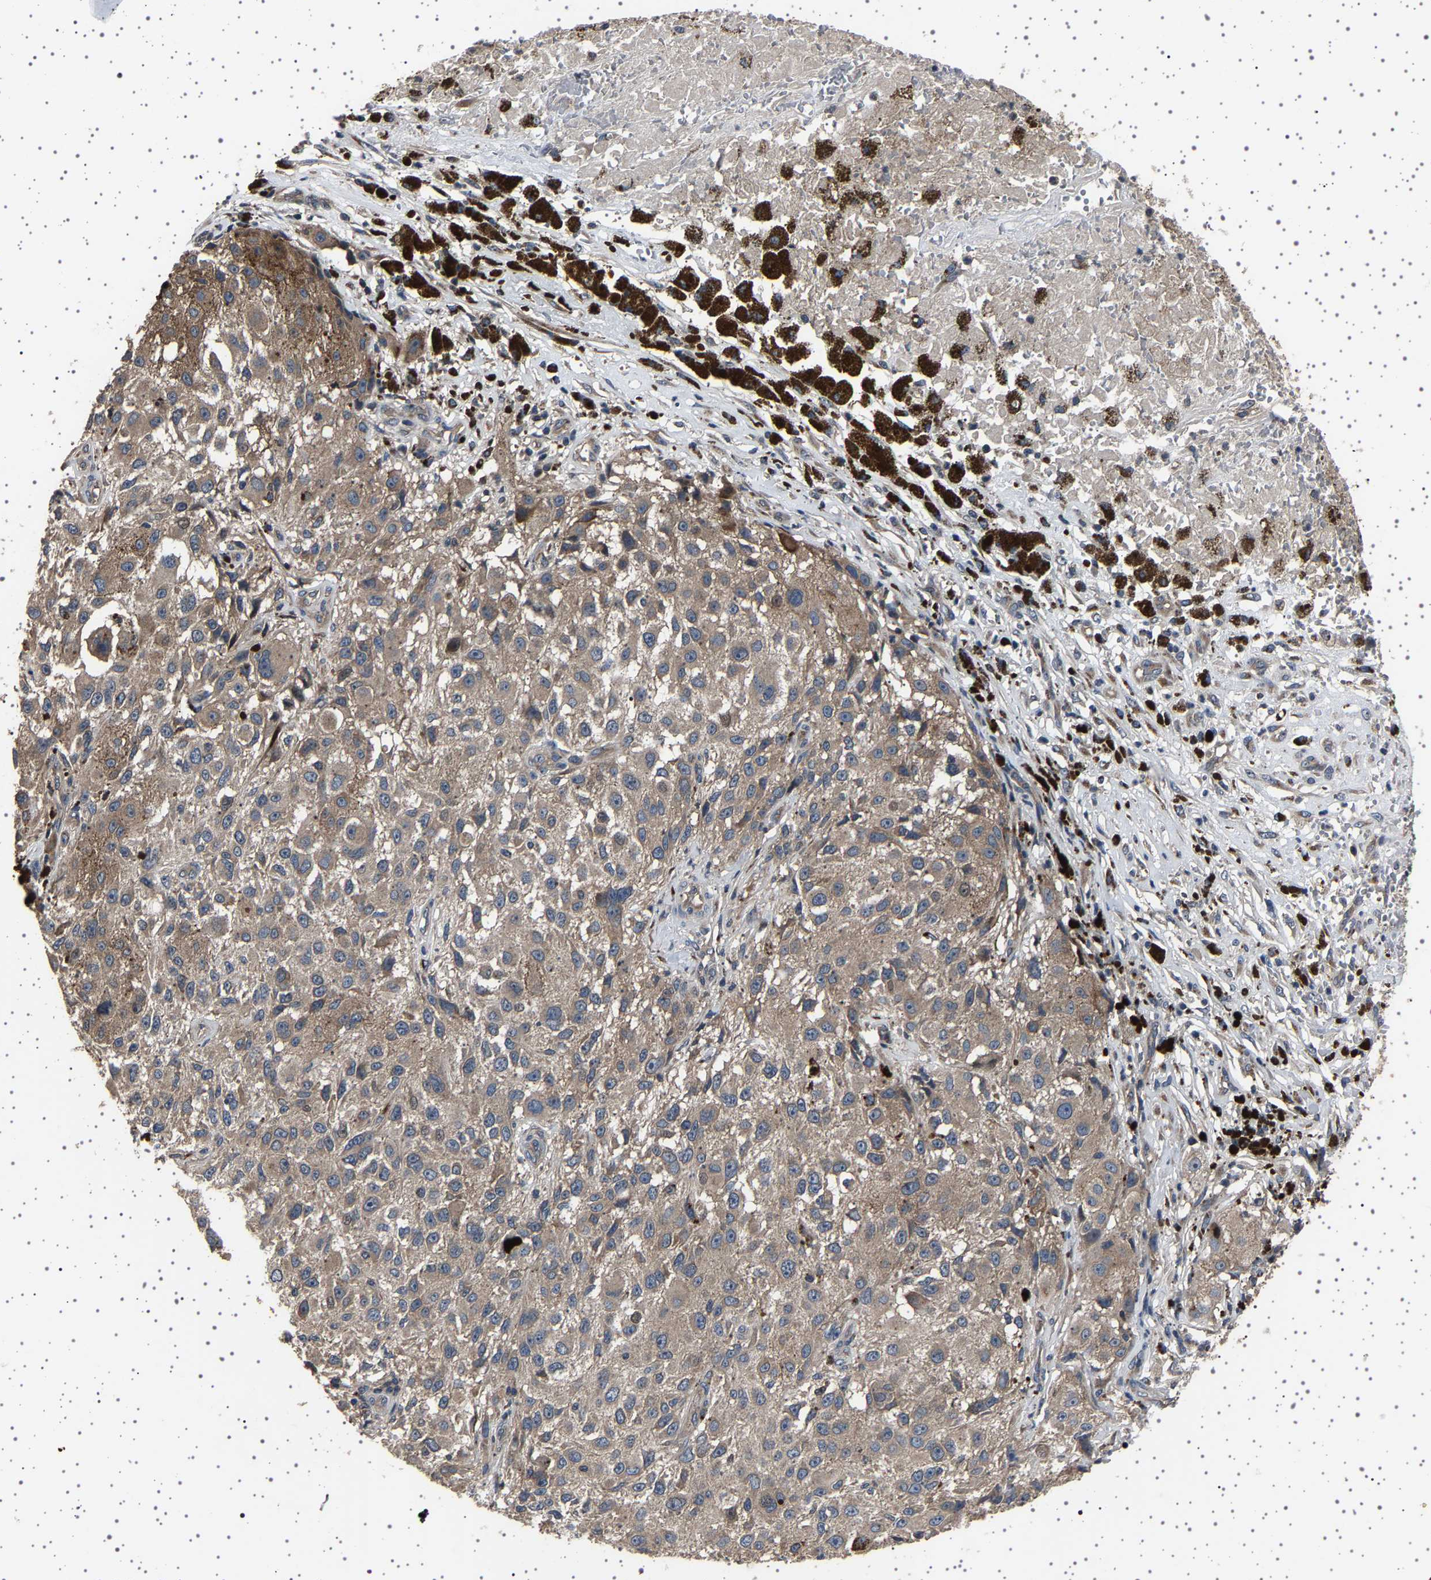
{"staining": {"intensity": "weak", "quantity": ">75%", "location": "cytoplasmic/membranous"}, "tissue": "melanoma", "cell_type": "Tumor cells", "image_type": "cancer", "snomed": [{"axis": "morphology", "description": "Necrosis, NOS"}, {"axis": "morphology", "description": "Malignant melanoma, NOS"}, {"axis": "topography", "description": "Skin"}], "caption": "The micrograph displays staining of malignant melanoma, revealing weak cytoplasmic/membranous protein staining (brown color) within tumor cells. The protein of interest is shown in brown color, while the nuclei are stained blue.", "gene": "NCKAP1", "patient": {"sex": "female", "age": 87}}